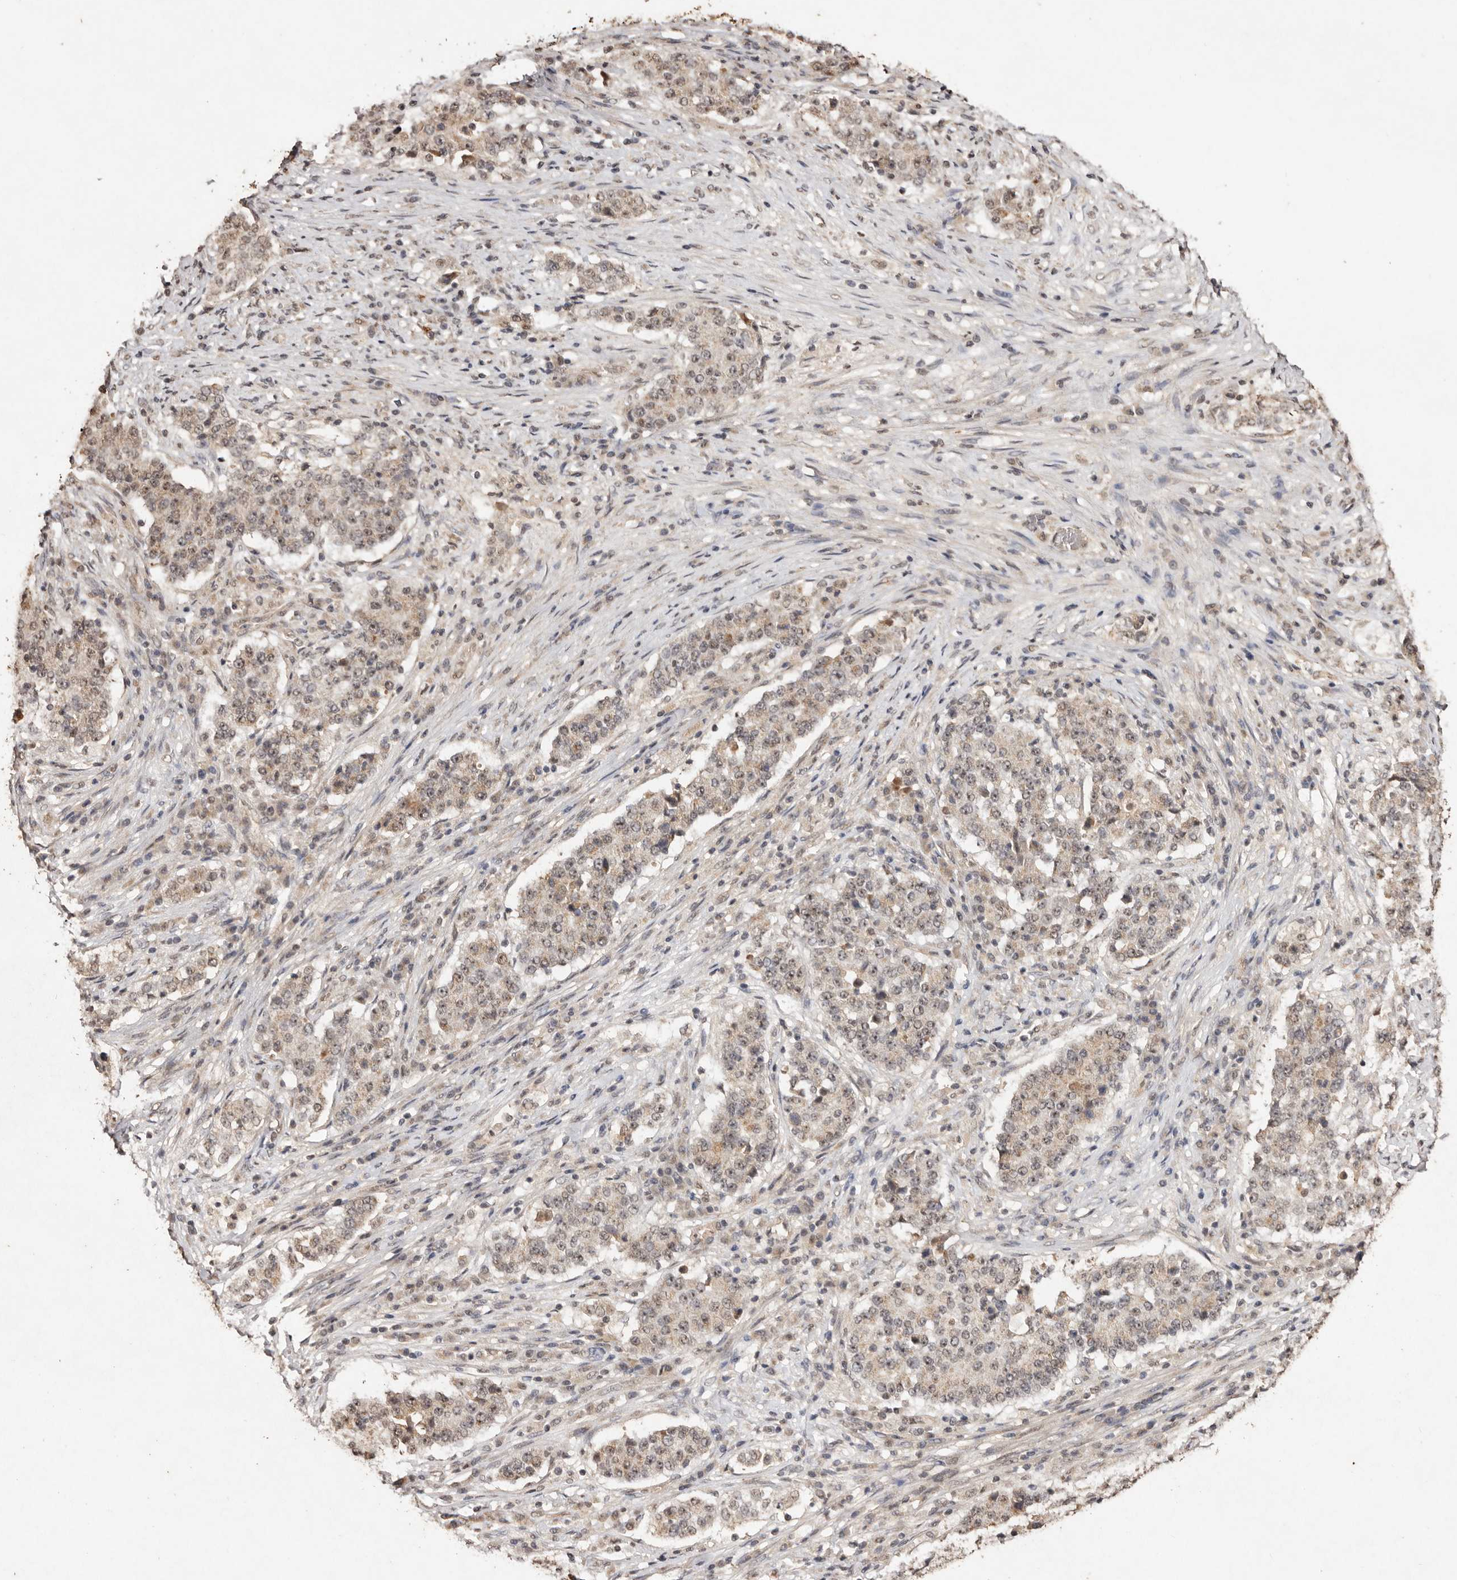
{"staining": {"intensity": "weak", "quantity": ">75%", "location": "cytoplasmic/membranous"}, "tissue": "stomach cancer", "cell_type": "Tumor cells", "image_type": "cancer", "snomed": [{"axis": "morphology", "description": "Adenocarcinoma, NOS"}, {"axis": "topography", "description": "Stomach"}], "caption": "An image of adenocarcinoma (stomach) stained for a protein displays weak cytoplasmic/membranous brown staining in tumor cells.", "gene": "NOTCH1", "patient": {"sex": "male", "age": 59}}